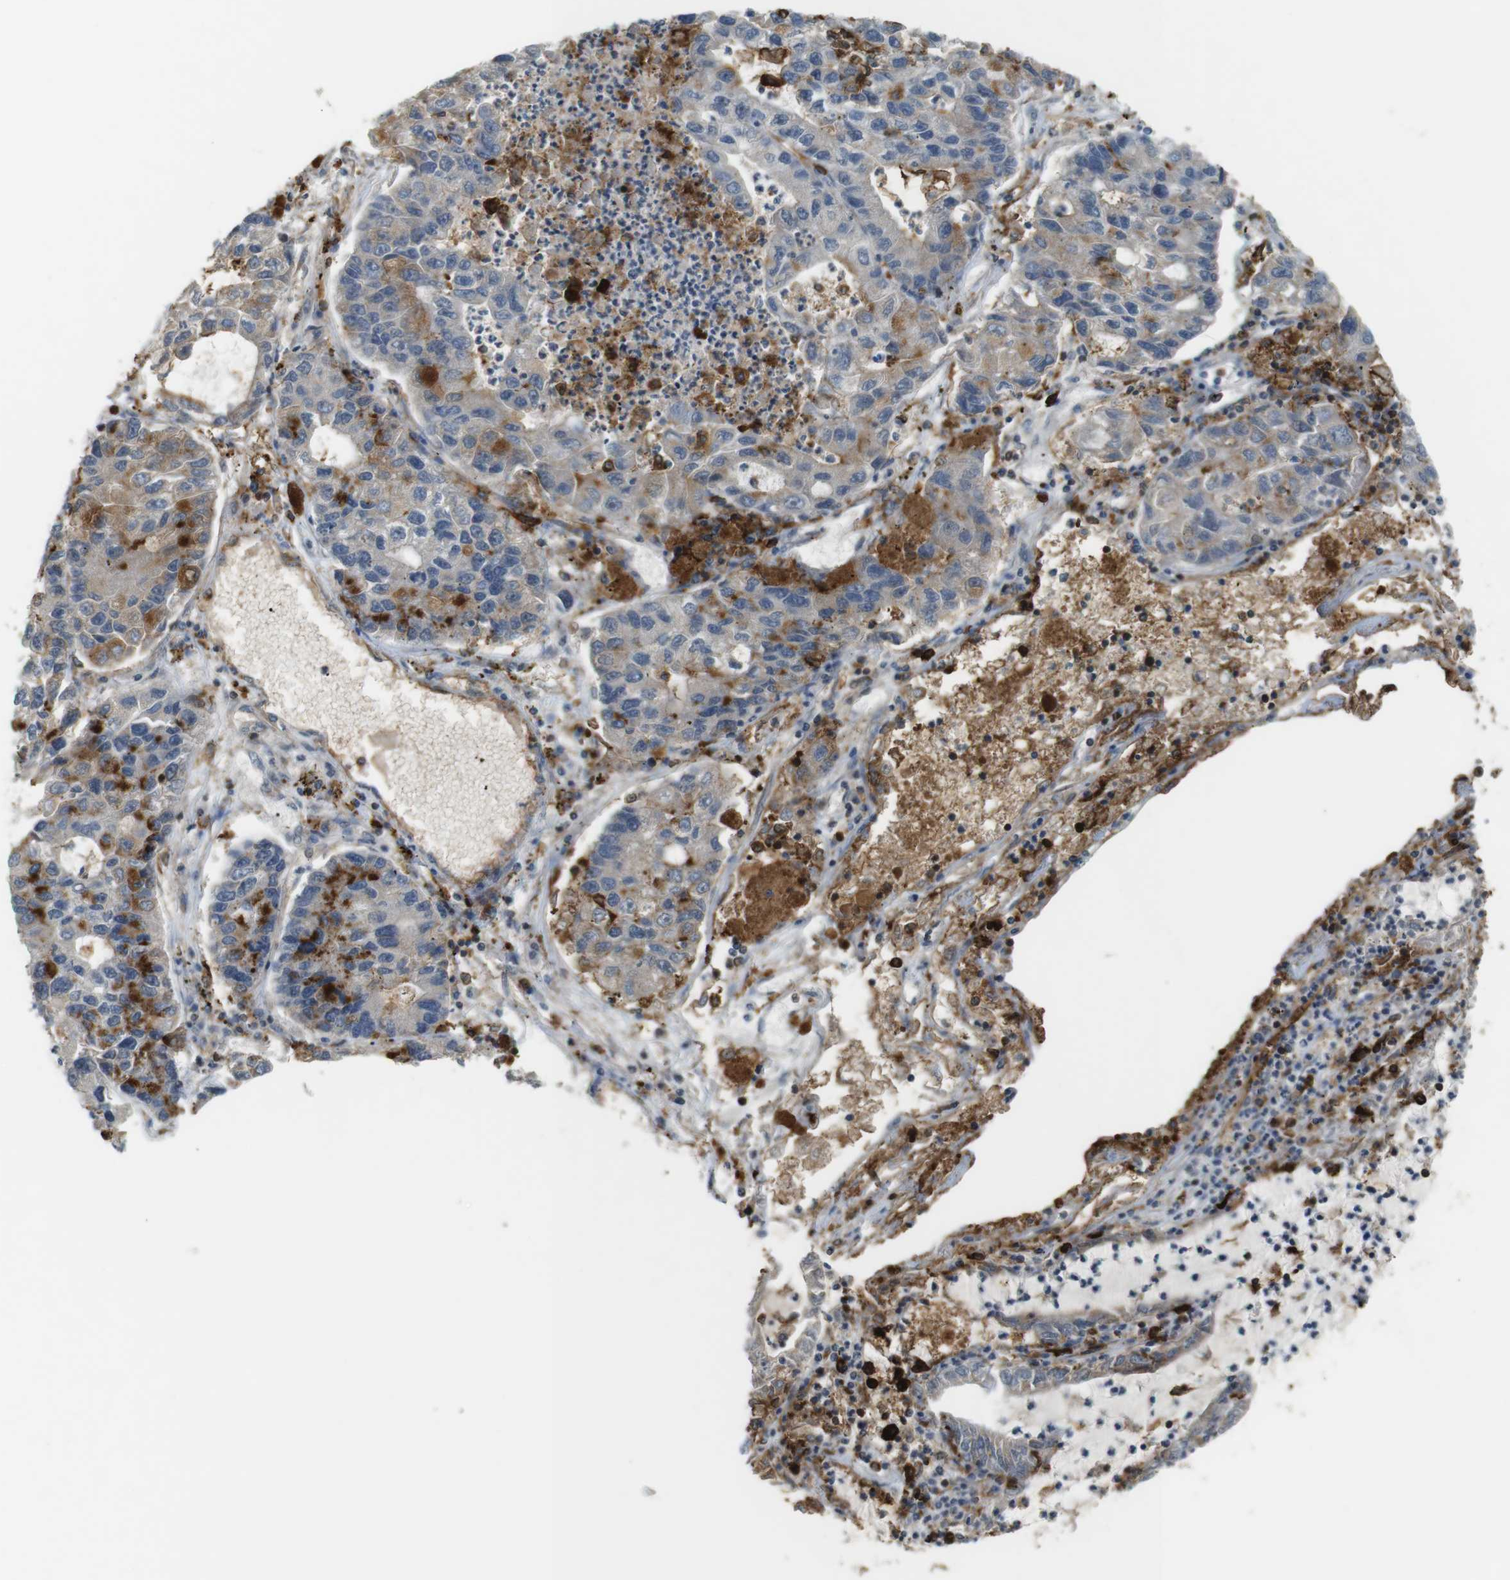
{"staining": {"intensity": "weak", "quantity": "25%-75%", "location": "cytoplasmic/membranous"}, "tissue": "lung cancer", "cell_type": "Tumor cells", "image_type": "cancer", "snomed": [{"axis": "morphology", "description": "Adenocarcinoma, NOS"}, {"axis": "topography", "description": "Lung"}], "caption": "Protein expression analysis of lung cancer demonstrates weak cytoplasmic/membranous positivity in about 25%-75% of tumor cells. The staining is performed using DAB brown chromogen to label protein expression. The nuclei are counter-stained blue using hematoxylin.", "gene": "HLA-DRA", "patient": {"sex": "female", "age": 51}}